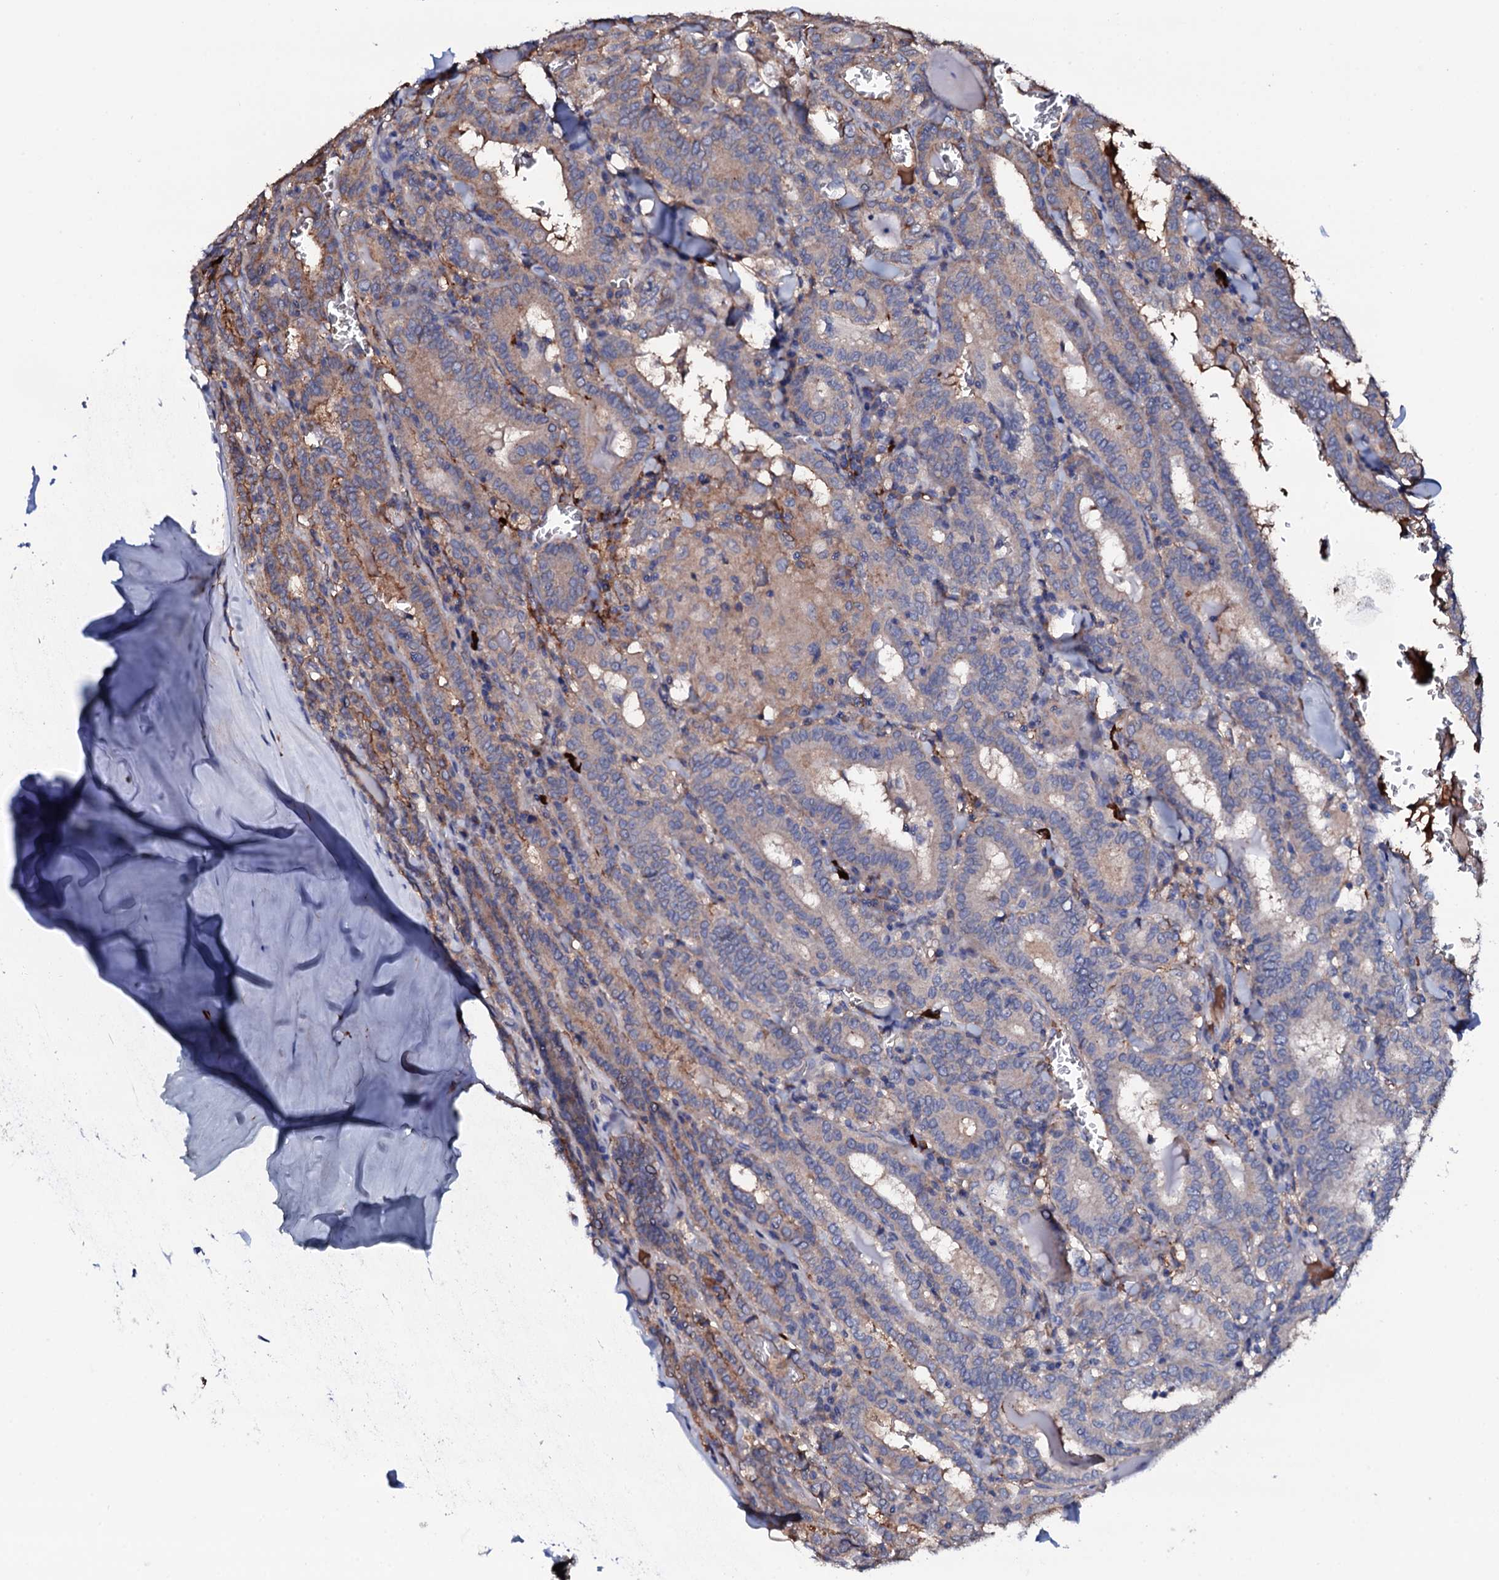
{"staining": {"intensity": "weak", "quantity": "<25%", "location": "cytoplasmic/membranous"}, "tissue": "thyroid cancer", "cell_type": "Tumor cells", "image_type": "cancer", "snomed": [{"axis": "morphology", "description": "Papillary adenocarcinoma, NOS"}, {"axis": "topography", "description": "Thyroid gland"}], "caption": "A histopathology image of human thyroid cancer is negative for staining in tumor cells.", "gene": "TCAF2", "patient": {"sex": "female", "age": 72}}